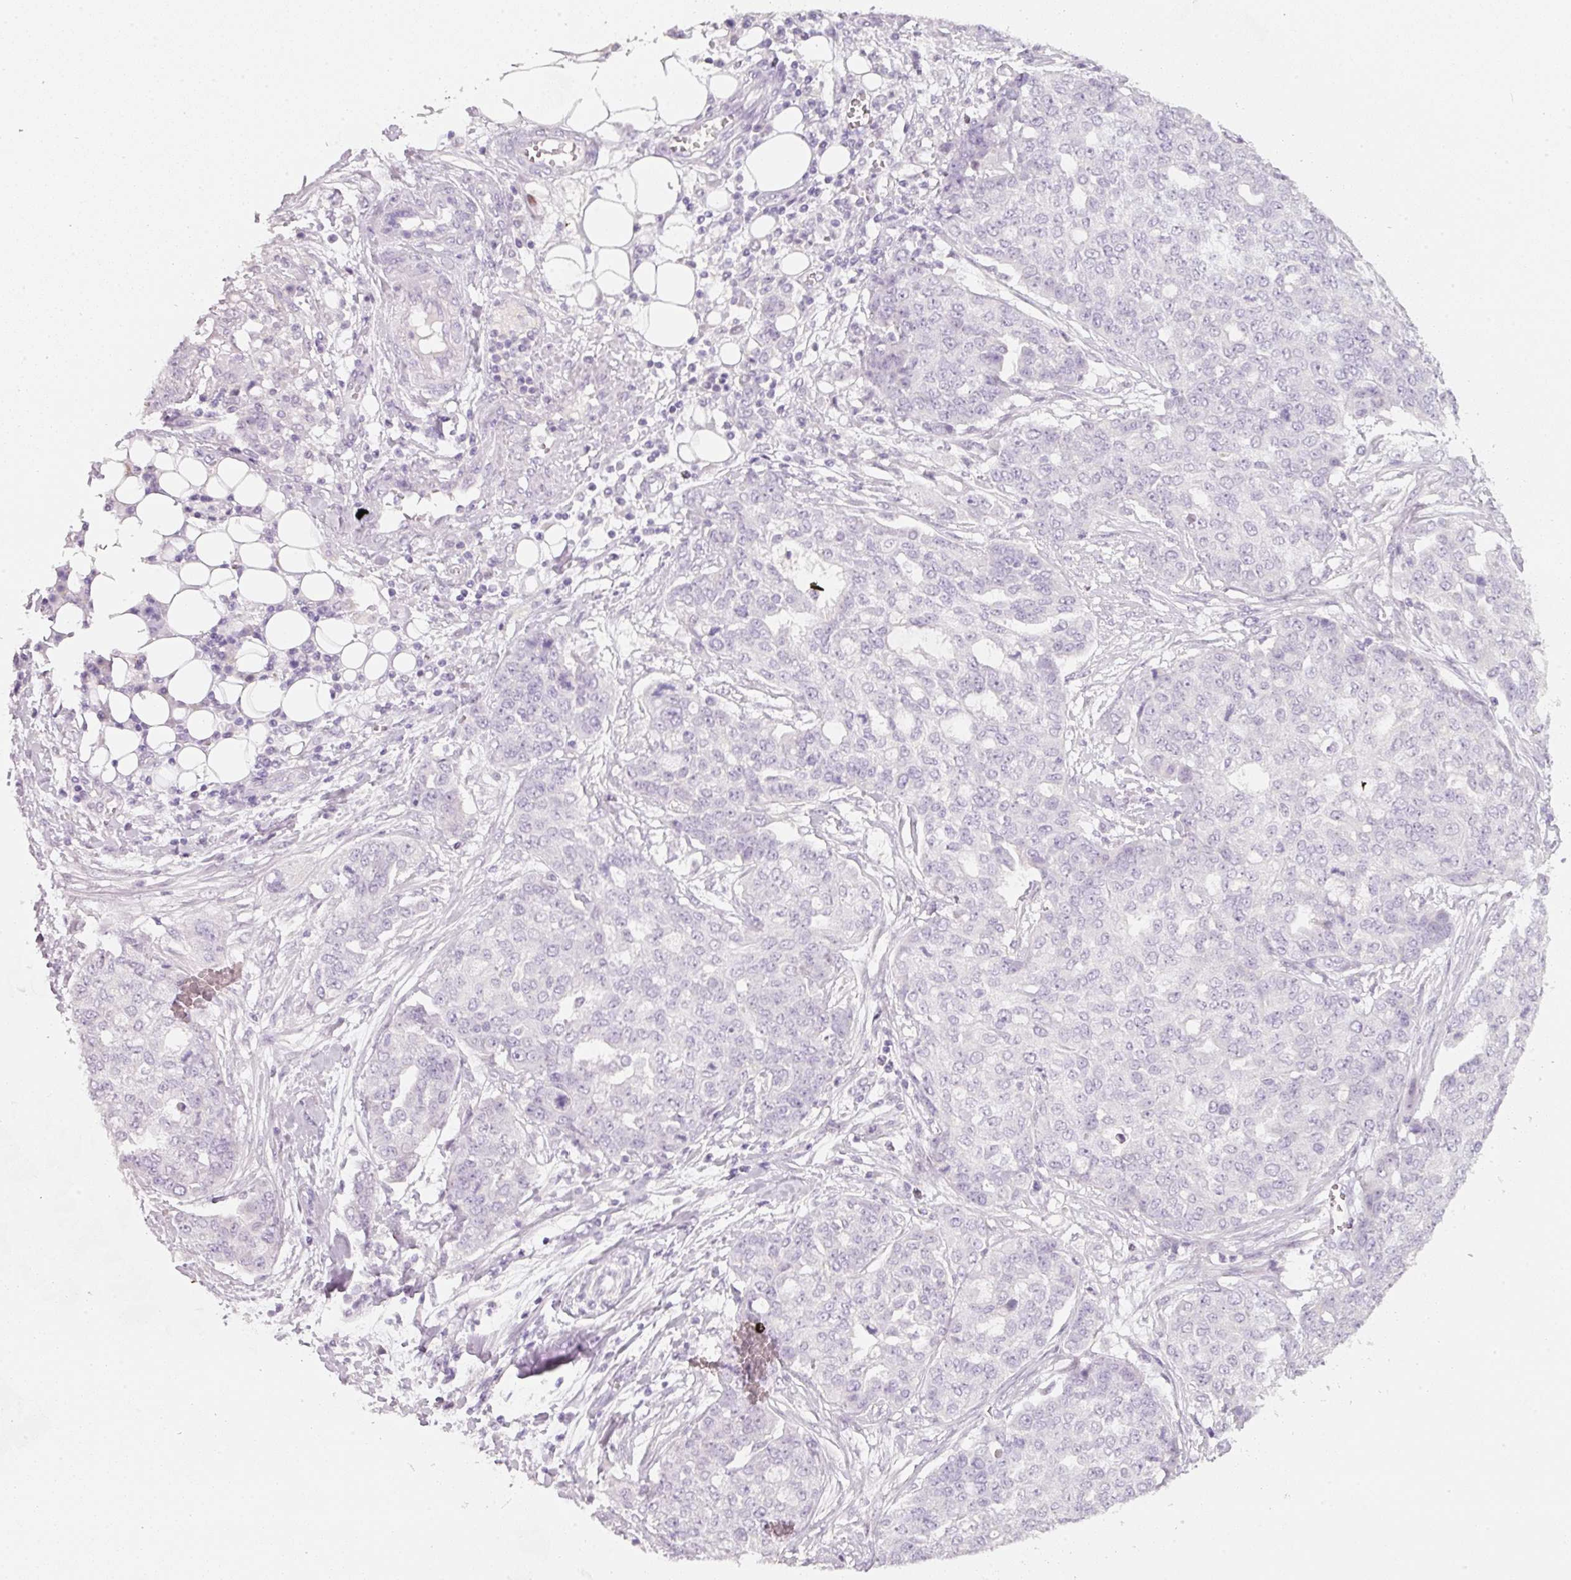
{"staining": {"intensity": "negative", "quantity": "none", "location": "none"}, "tissue": "ovarian cancer", "cell_type": "Tumor cells", "image_type": "cancer", "snomed": [{"axis": "morphology", "description": "Cystadenocarcinoma, serous, NOS"}, {"axis": "topography", "description": "Soft tissue"}, {"axis": "topography", "description": "Ovary"}], "caption": "The IHC micrograph has no significant staining in tumor cells of ovarian serous cystadenocarcinoma tissue. Brightfield microscopy of immunohistochemistry stained with DAB (brown) and hematoxylin (blue), captured at high magnification.", "gene": "ENSG00000206549", "patient": {"sex": "female", "age": 57}}